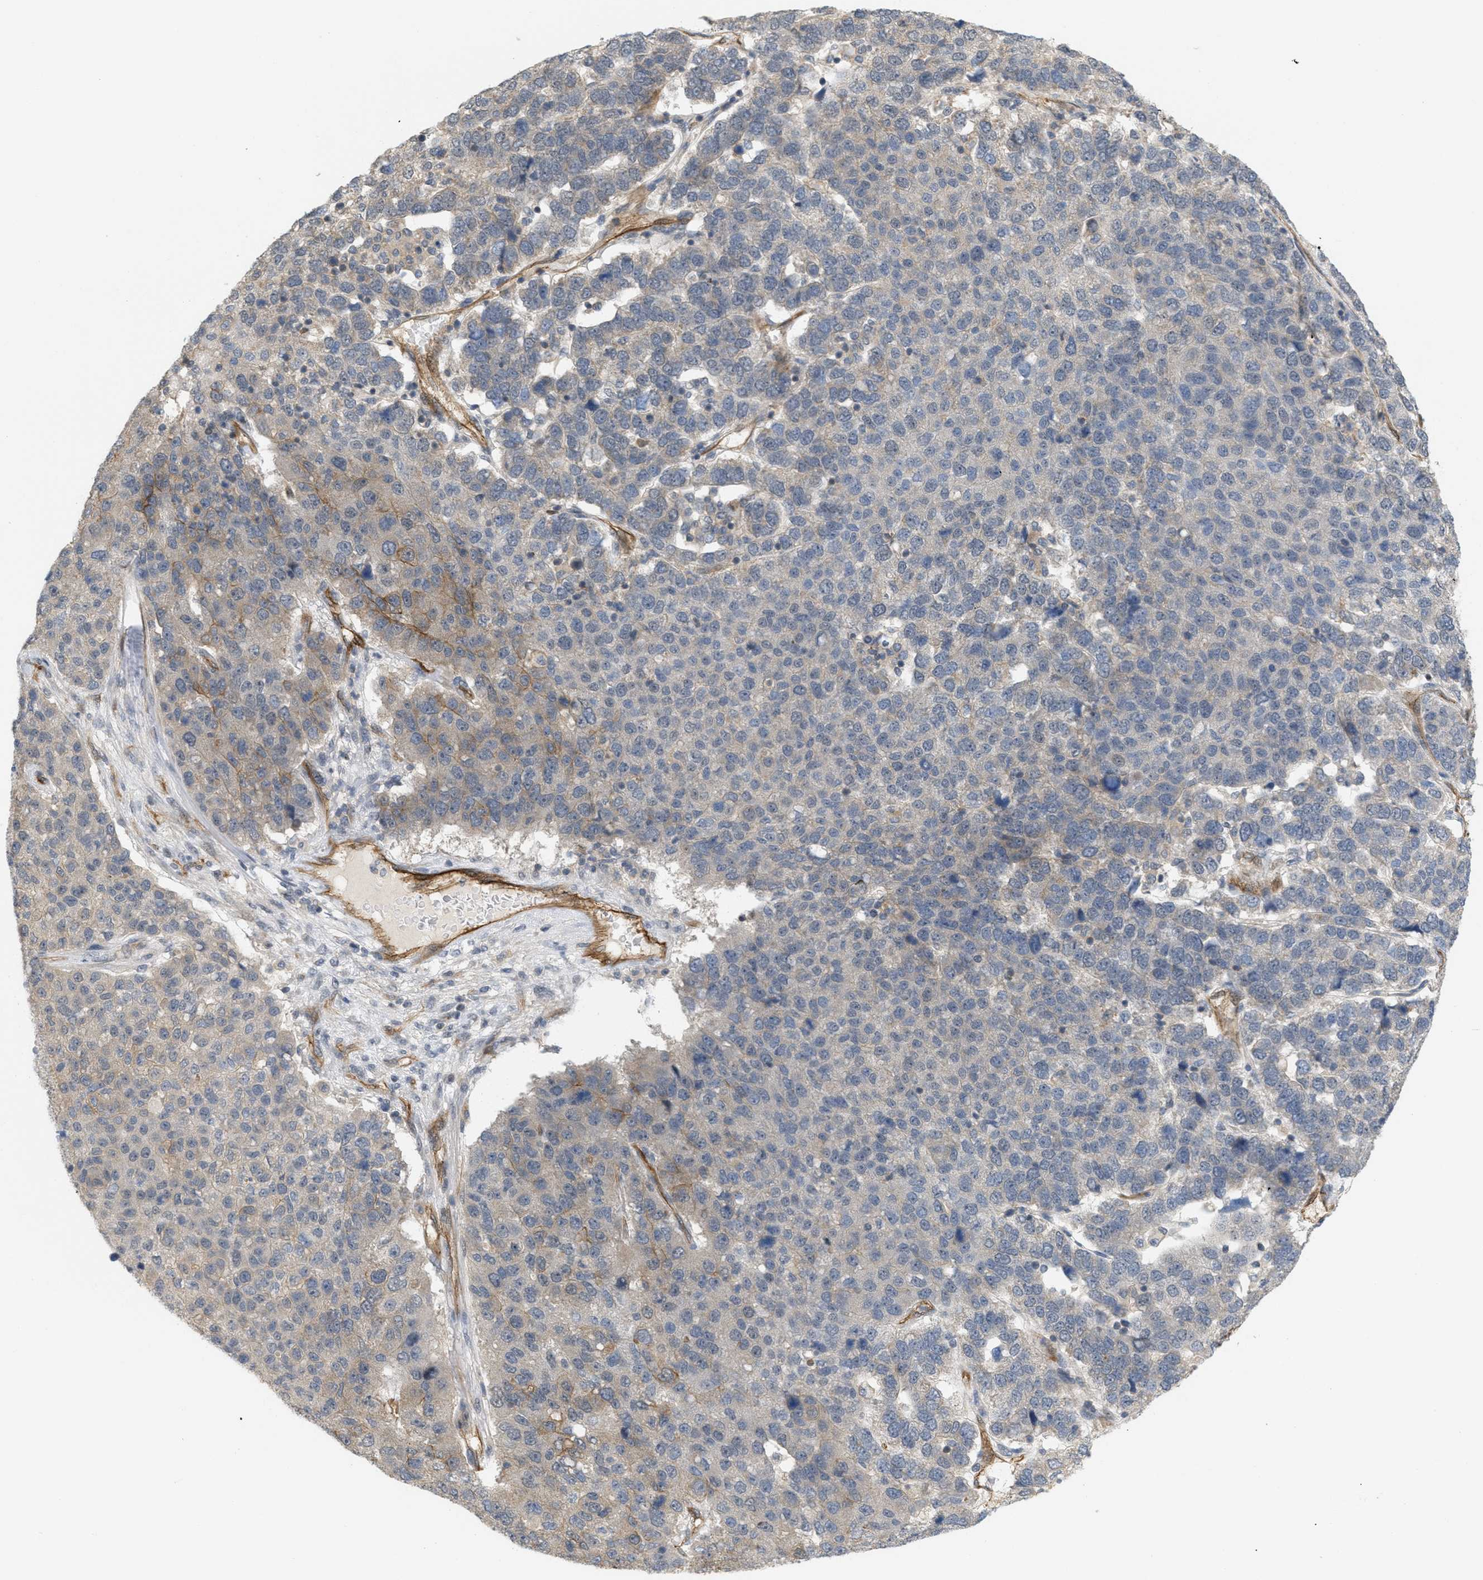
{"staining": {"intensity": "weak", "quantity": "25%-75%", "location": "cytoplasmic/membranous"}, "tissue": "pancreatic cancer", "cell_type": "Tumor cells", "image_type": "cancer", "snomed": [{"axis": "morphology", "description": "Adenocarcinoma, NOS"}, {"axis": "topography", "description": "Pancreas"}], "caption": "Brown immunohistochemical staining in human pancreatic adenocarcinoma shows weak cytoplasmic/membranous expression in approximately 25%-75% of tumor cells.", "gene": "PALMD", "patient": {"sex": "female", "age": 61}}